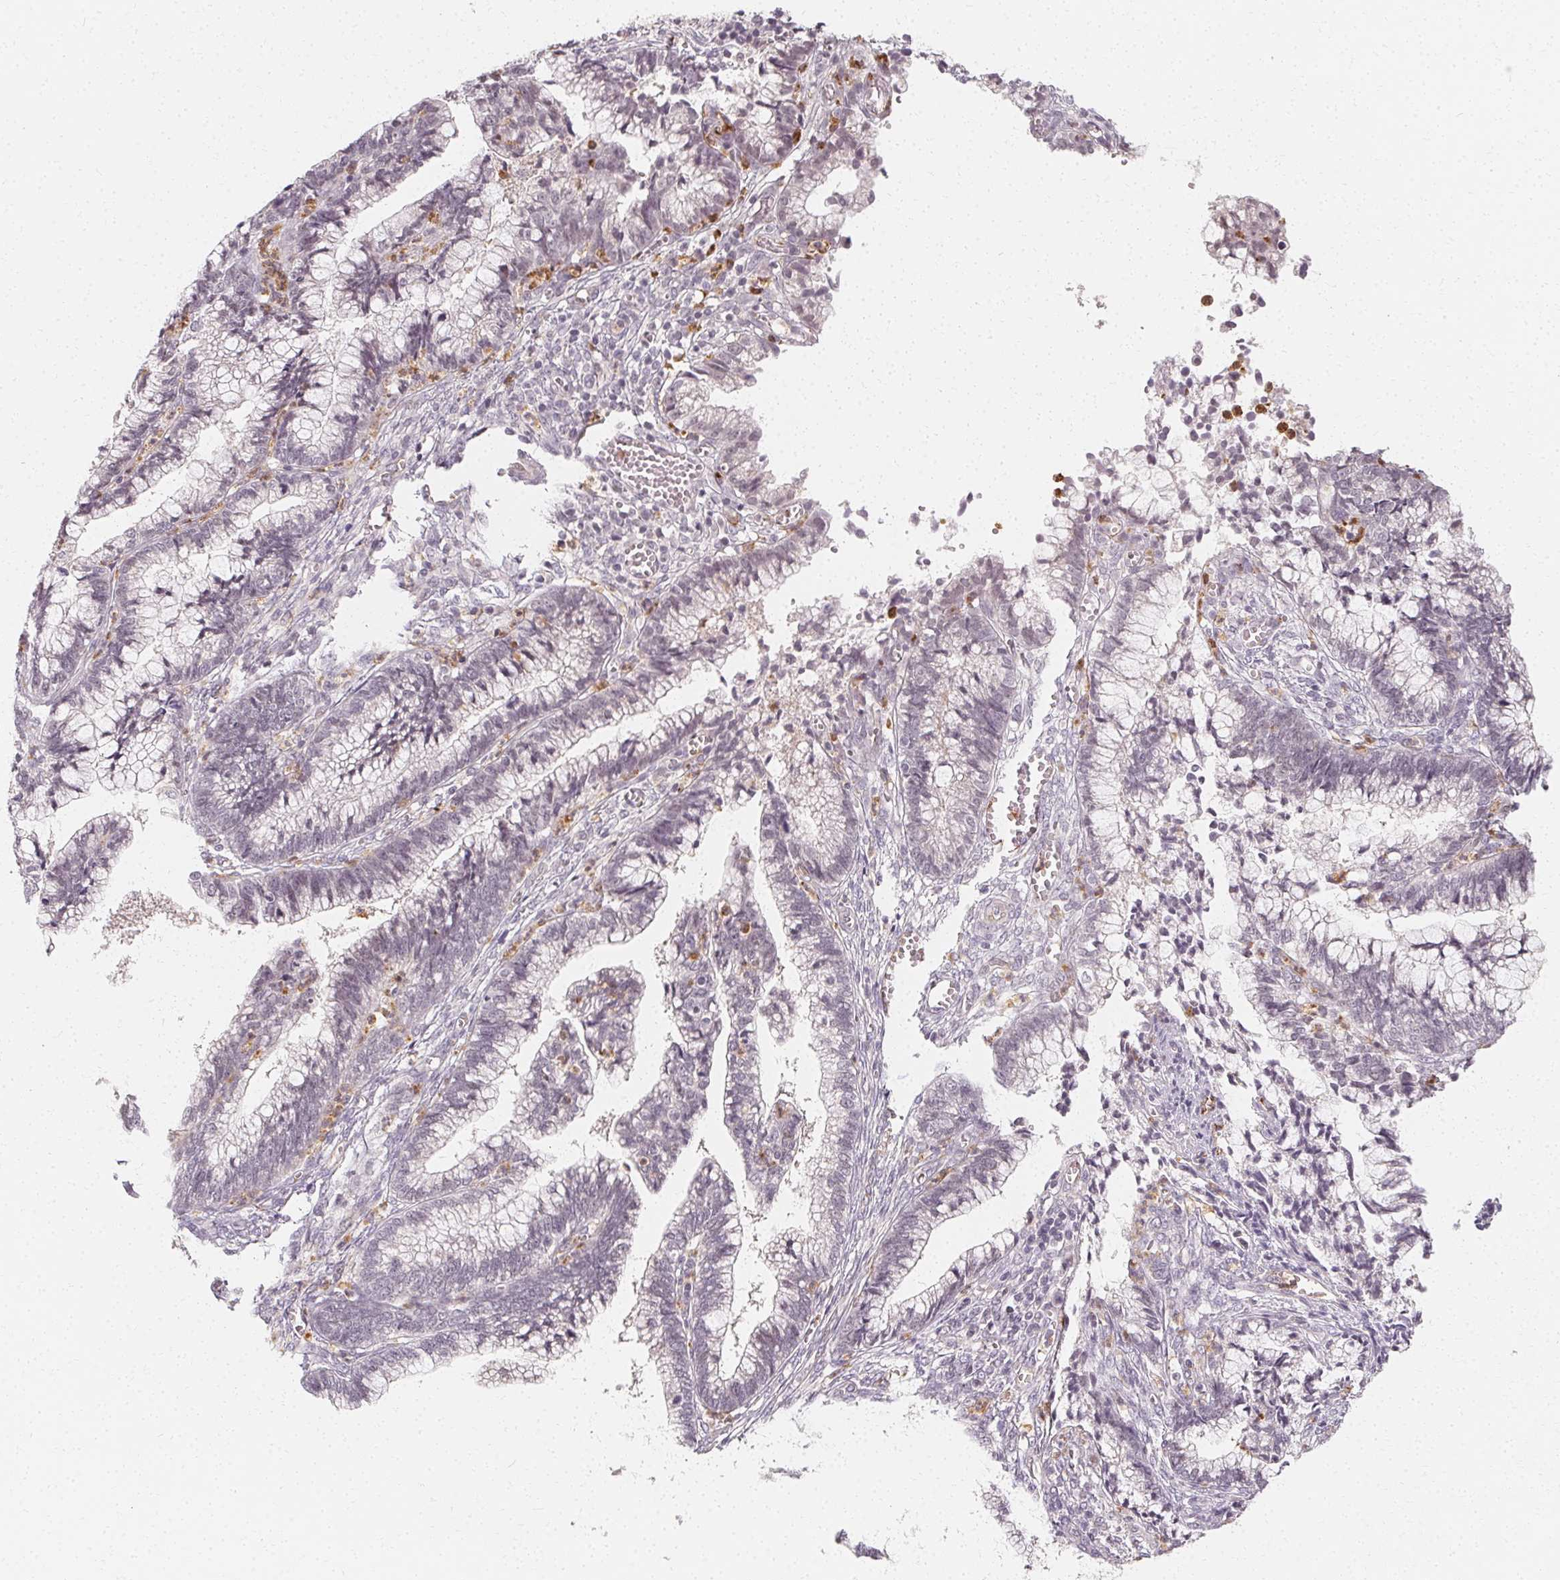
{"staining": {"intensity": "negative", "quantity": "none", "location": "none"}, "tissue": "cervical cancer", "cell_type": "Tumor cells", "image_type": "cancer", "snomed": [{"axis": "morphology", "description": "Adenocarcinoma, NOS"}, {"axis": "topography", "description": "Cervix"}], "caption": "Immunohistochemical staining of human cervical adenocarcinoma reveals no significant staining in tumor cells.", "gene": "CLCNKB", "patient": {"sex": "female", "age": 44}}